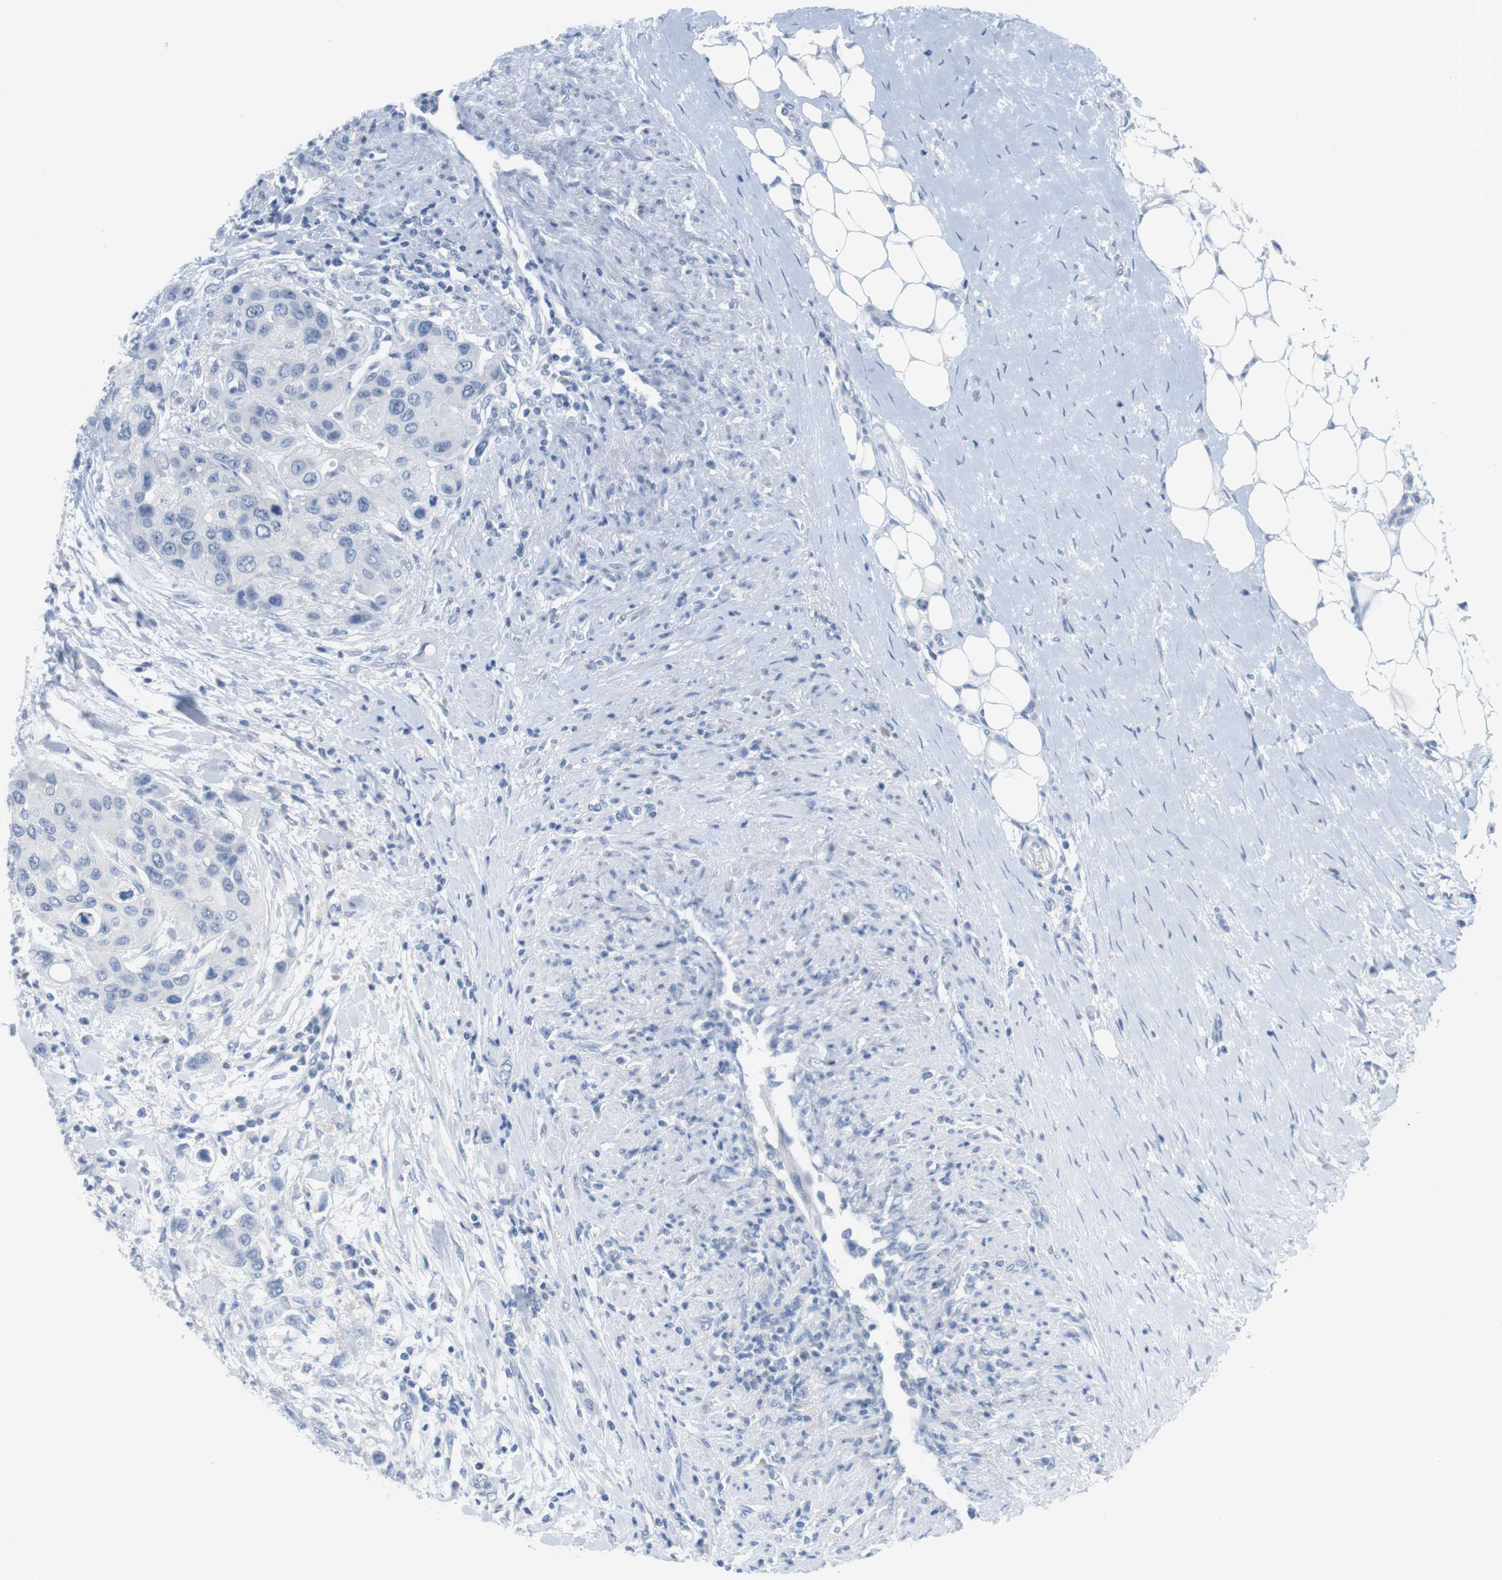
{"staining": {"intensity": "negative", "quantity": "none", "location": "none"}, "tissue": "urothelial cancer", "cell_type": "Tumor cells", "image_type": "cancer", "snomed": [{"axis": "morphology", "description": "Urothelial carcinoma, High grade"}, {"axis": "topography", "description": "Urinary bladder"}], "caption": "There is no significant positivity in tumor cells of urothelial cancer.", "gene": "HBG2", "patient": {"sex": "female", "age": 56}}